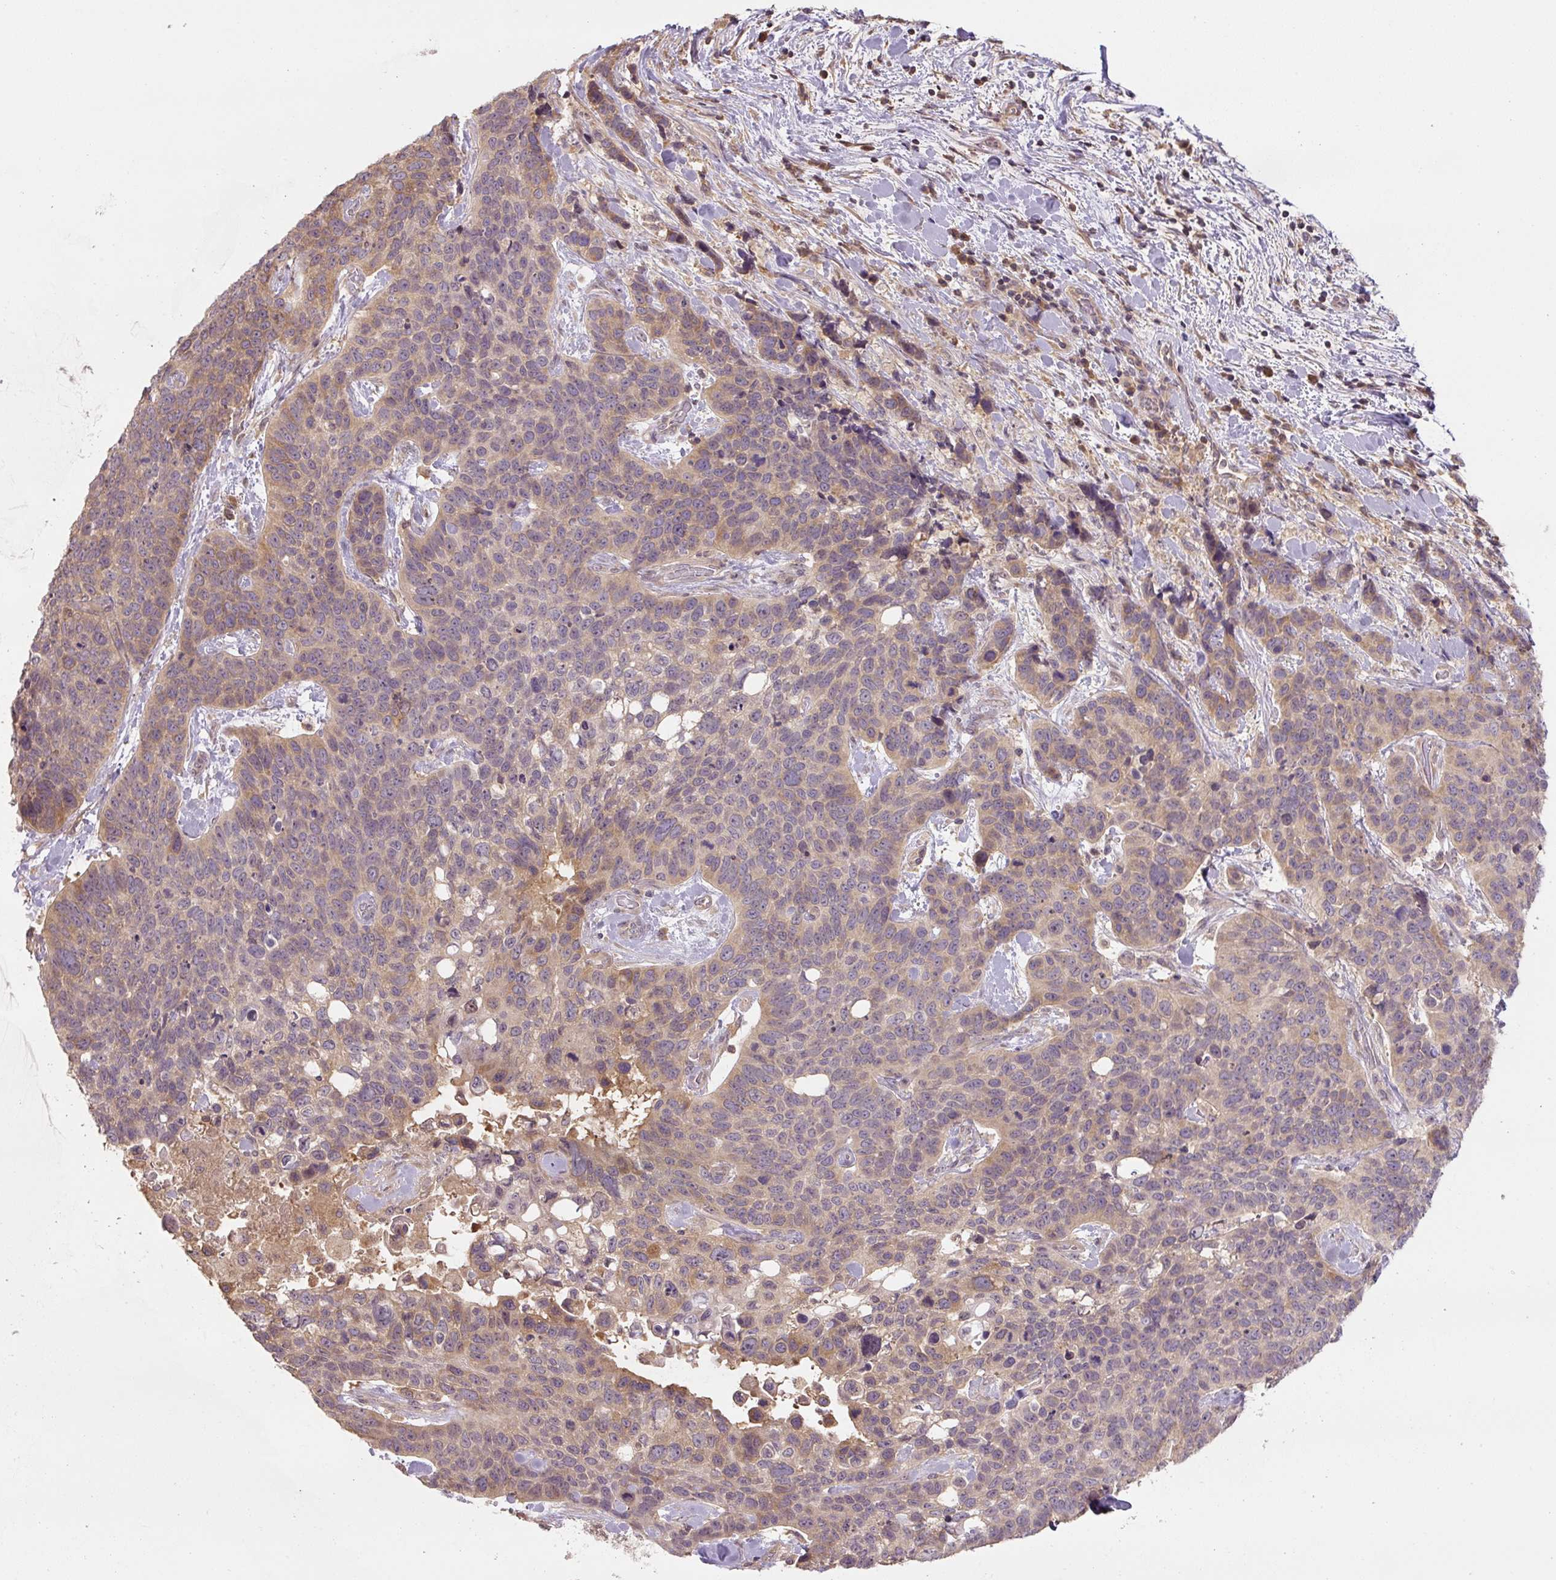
{"staining": {"intensity": "weak", "quantity": "25%-75%", "location": "cytoplasmic/membranous"}, "tissue": "lung cancer", "cell_type": "Tumor cells", "image_type": "cancer", "snomed": [{"axis": "morphology", "description": "Squamous cell carcinoma, NOS"}, {"axis": "topography", "description": "Lung"}], "caption": "Squamous cell carcinoma (lung) tissue exhibits weak cytoplasmic/membranous staining in approximately 25%-75% of tumor cells, visualized by immunohistochemistry. The protein of interest is stained brown, and the nuclei are stained in blue (DAB IHC with brightfield microscopy, high magnification).", "gene": "C2orf73", "patient": {"sex": "male", "age": 62}}